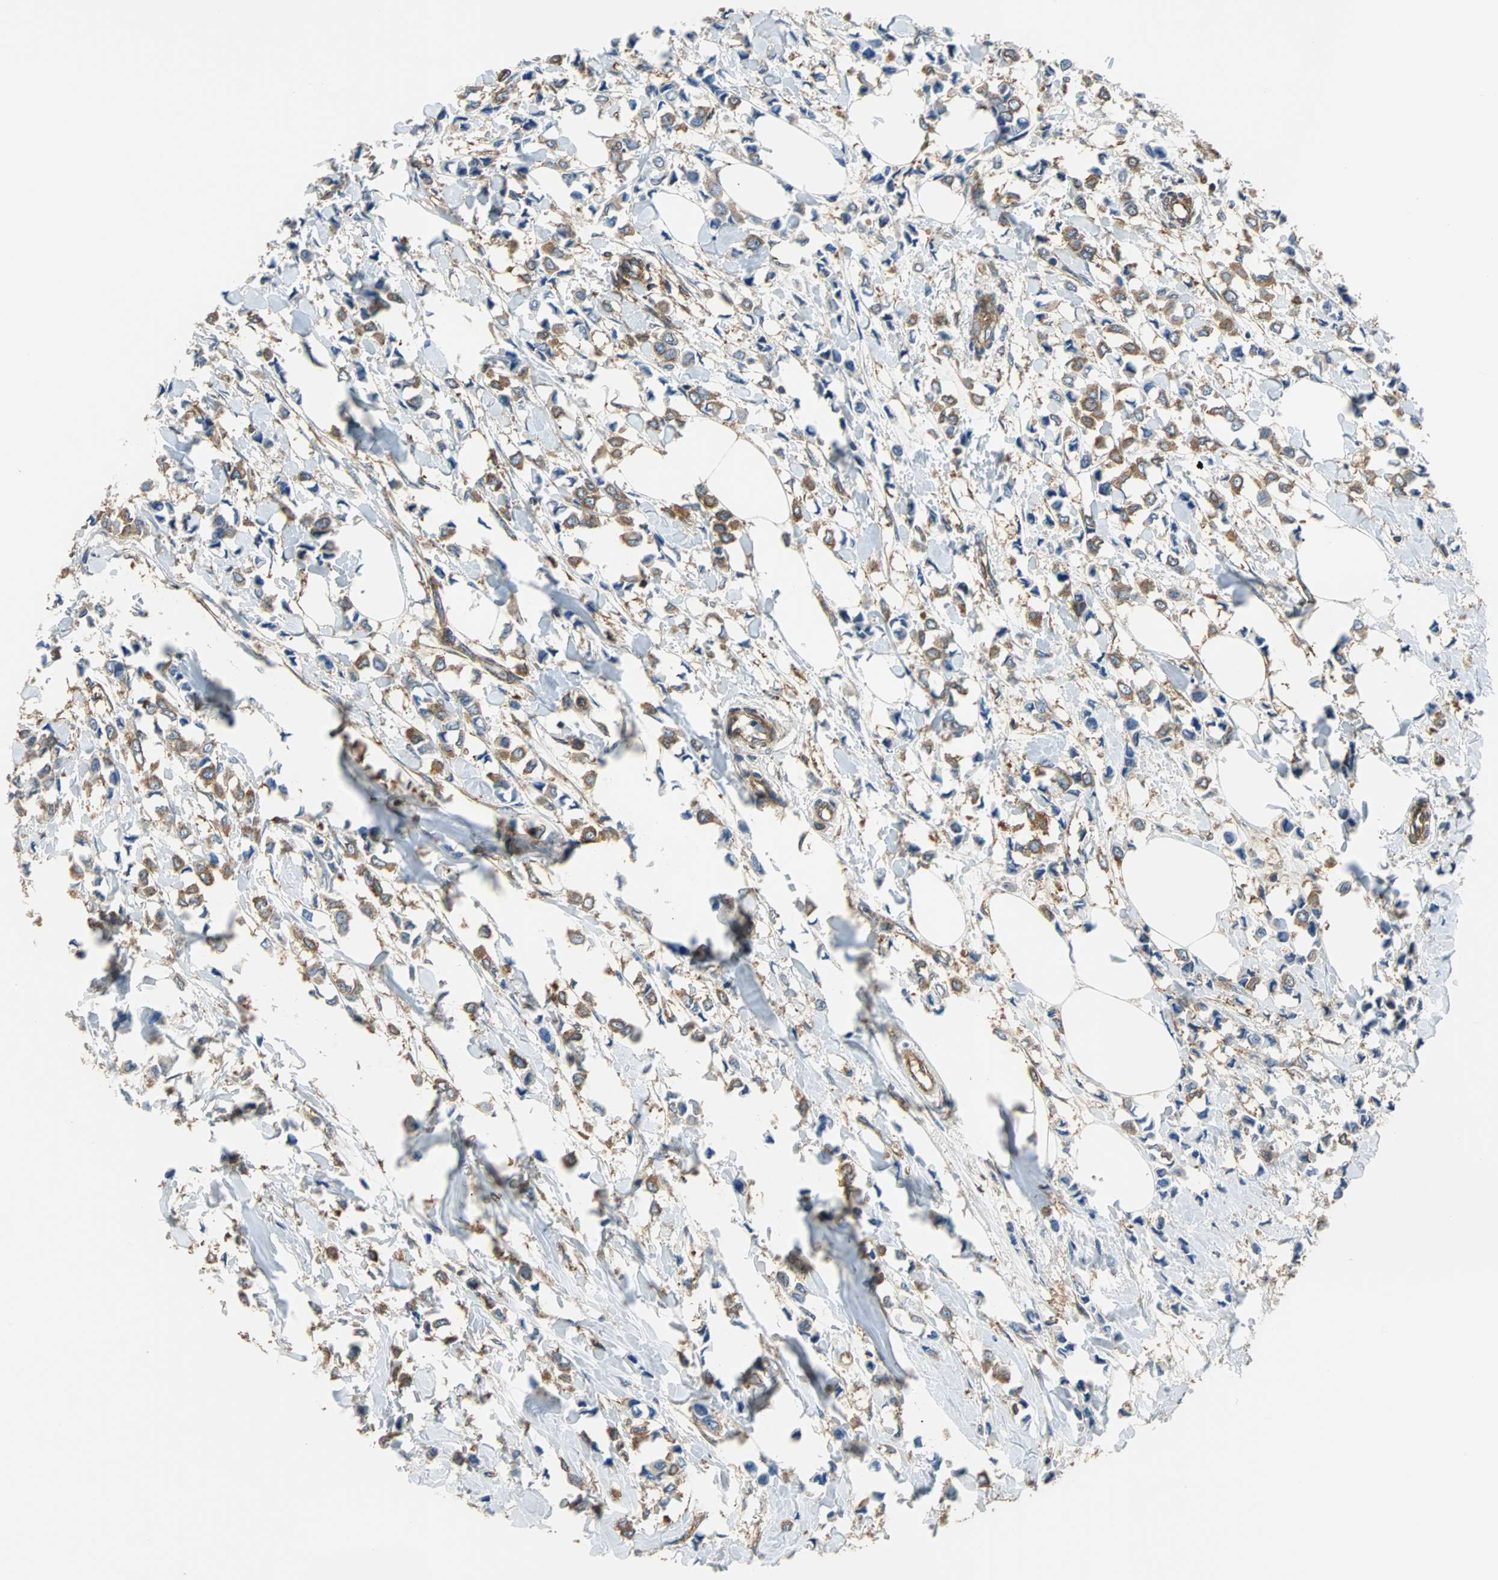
{"staining": {"intensity": "moderate", "quantity": ">75%", "location": "cytoplasmic/membranous"}, "tissue": "breast cancer", "cell_type": "Tumor cells", "image_type": "cancer", "snomed": [{"axis": "morphology", "description": "Lobular carcinoma"}, {"axis": "topography", "description": "Breast"}], "caption": "Breast cancer stained for a protein exhibits moderate cytoplasmic/membranous positivity in tumor cells.", "gene": "RELA", "patient": {"sex": "female", "age": 51}}